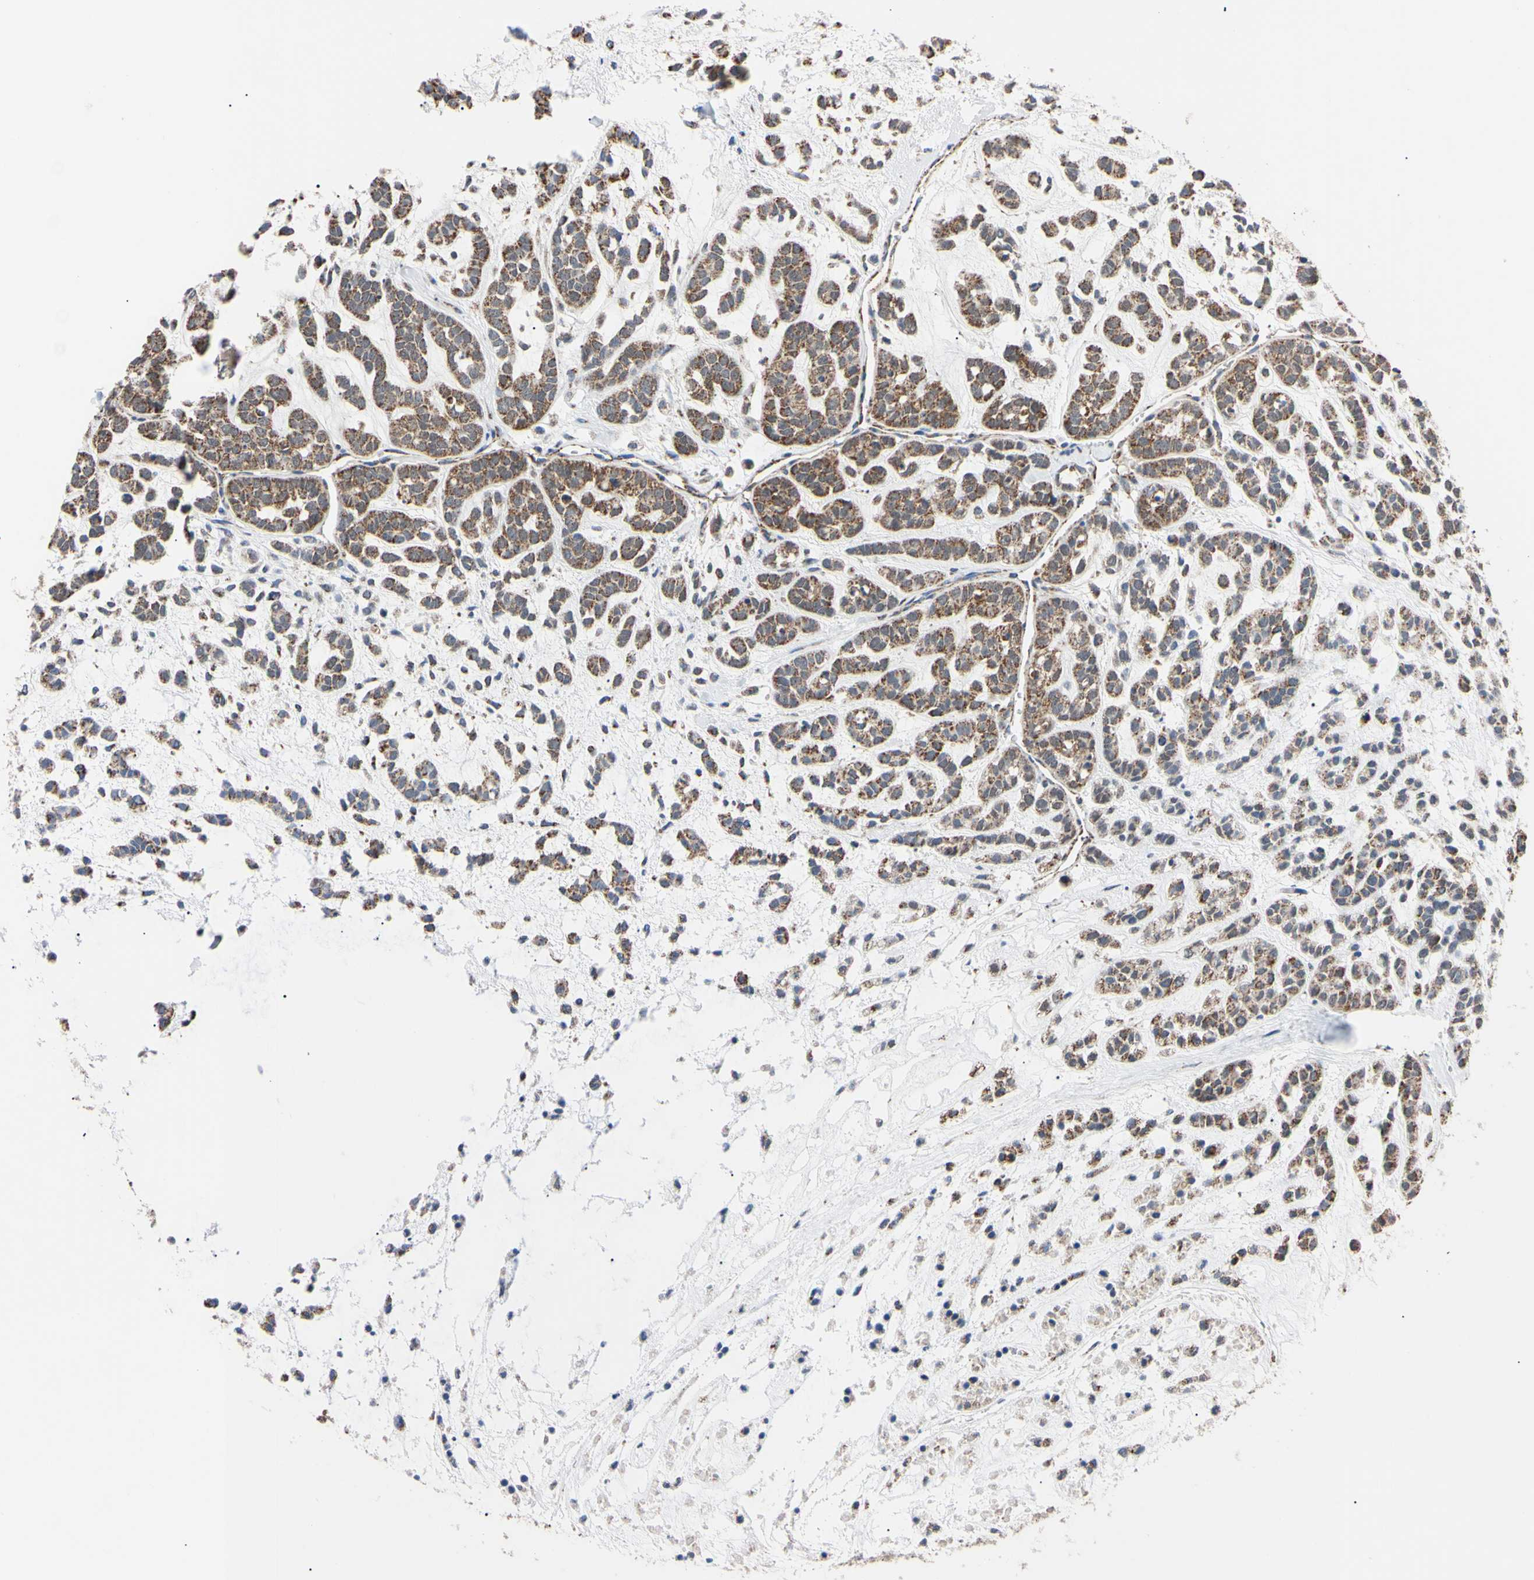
{"staining": {"intensity": "moderate", "quantity": ">75%", "location": "cytoplasmic/membranous"}, "tissue": "head and neck cancer", "cell_type": "Tumor cells", "image_type": "cancer", "snomed": [{"axis": "morphology", "description": "Adenocarcinoma, NOS"}, {"axis": "morphology", "description": "Adenoma, NOS"}, {"axis": "topography", "description": "Head-Neck"}], "caption": "Immunohistochemistry (IHC) histopathology image of neoplastic tissue: human adenoma (head and neck) stained using immunohistochemistry (IHC) exhibits medium levels of moderate protein expression localized specifically in the cytoplasmic/membranous of tumor cells, appearing as a cytoplasmic/membranous brown color.", "gene": "CLPP", "patient": {"sex": "female", "age": 55}}